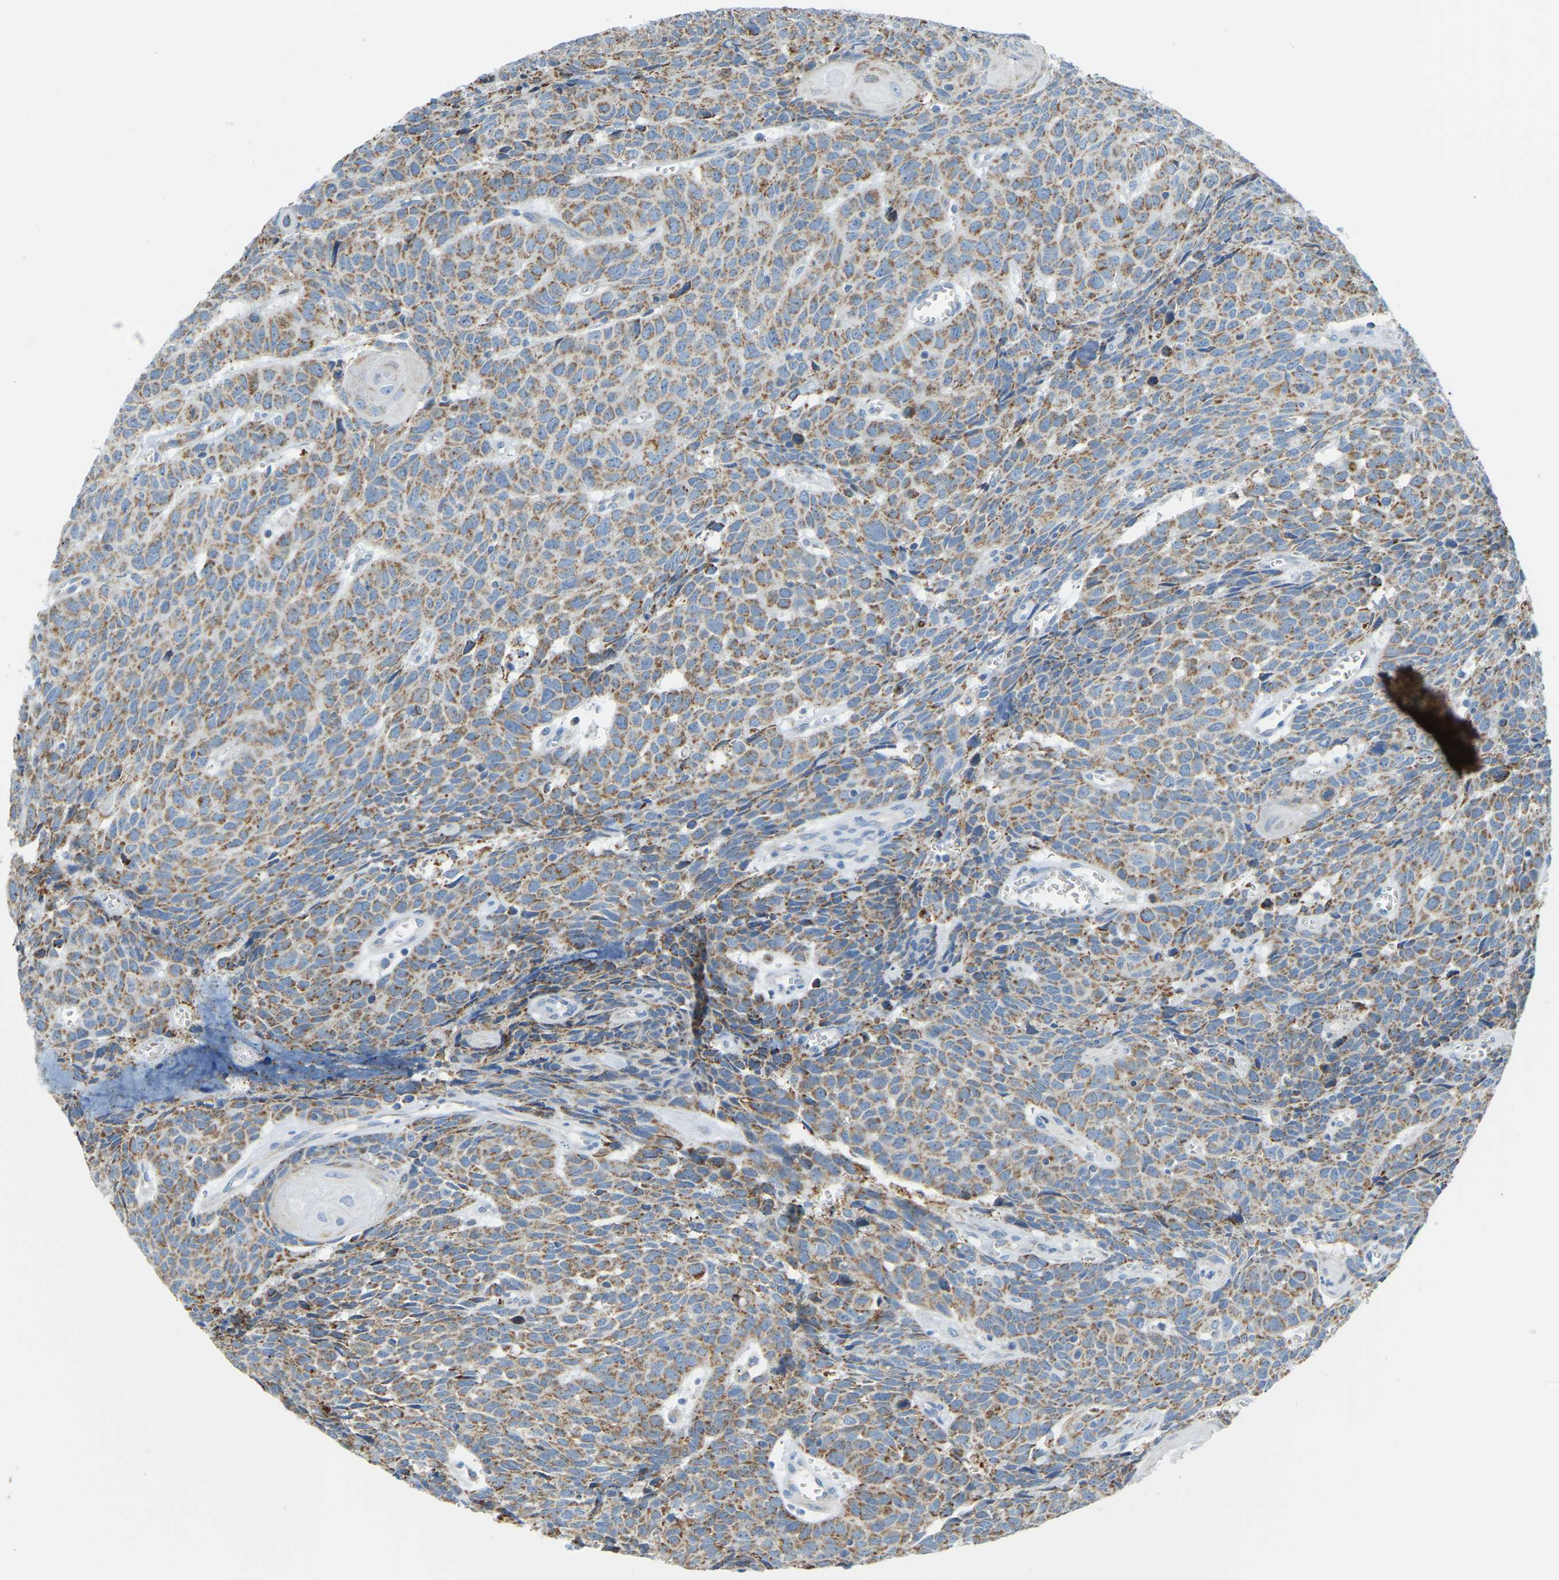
{"staining": {"intensity": "weak", "quantity": ">75%", "location": "cytoplasmic/membranous"}, "tissue": "head and neck cancer", "cell_type": "Tumor cells", "image_type": "cancer", "snomed": [{"axis": "morphology", "description": "Squamous cell carcinoma, NOS"}, {"axis": "topography", "description": "Head-Neck"}], "caption": "A low amount of weak cytoplasmic/membranous staining is appreciated in approximately >75% of tumor cells in head and neck cancer (squamous cell carcinoma) tissue. (DAB (3,3'-diaminobenzidine) = brown stain, brightfield microscopy at high magnification).", "gene": "GDA", "patient": {"sex": "male", "age": 66}}